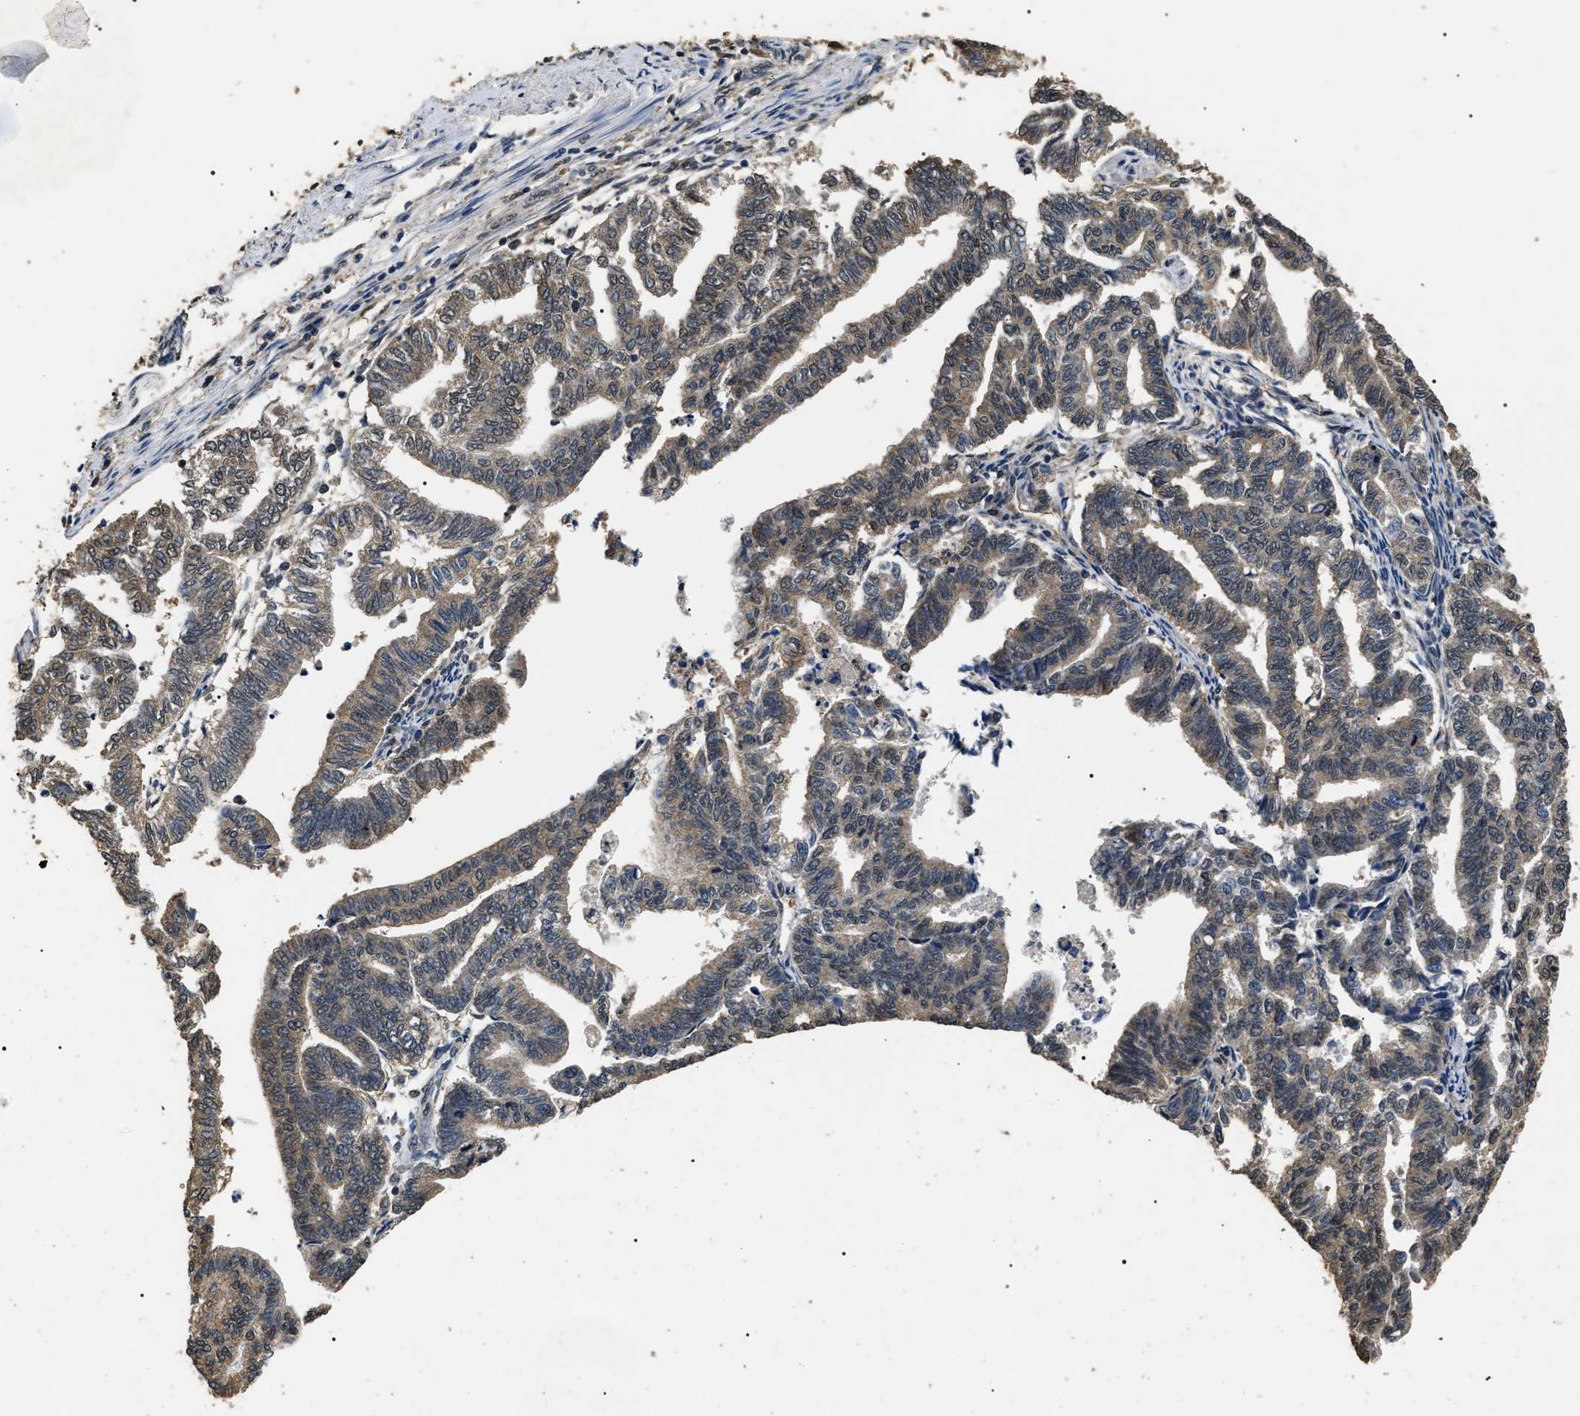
{"staining": {"intensity": "weak", "quantity": ">75%", "location": "cytoplasmic/membranous,nuclear"}, "tissue": "endometrial cancer", "cell_type": "Tumor cells", "image_type": "cancer", "snomed": [{"axis": "morphology", "description": "Adenocarcinoma, NOS"}, {"axis": "topography", "description": "Endometrium"}], "caption": "Adenocarcinoma (endometrial) stained for a protein (brown) reveals weak cytoplasmic/membranous and nuclear positive expression in about >75% of tumor cells.", "gene": "PSMD8", "patient": {"sex": "female", "age": 79}}